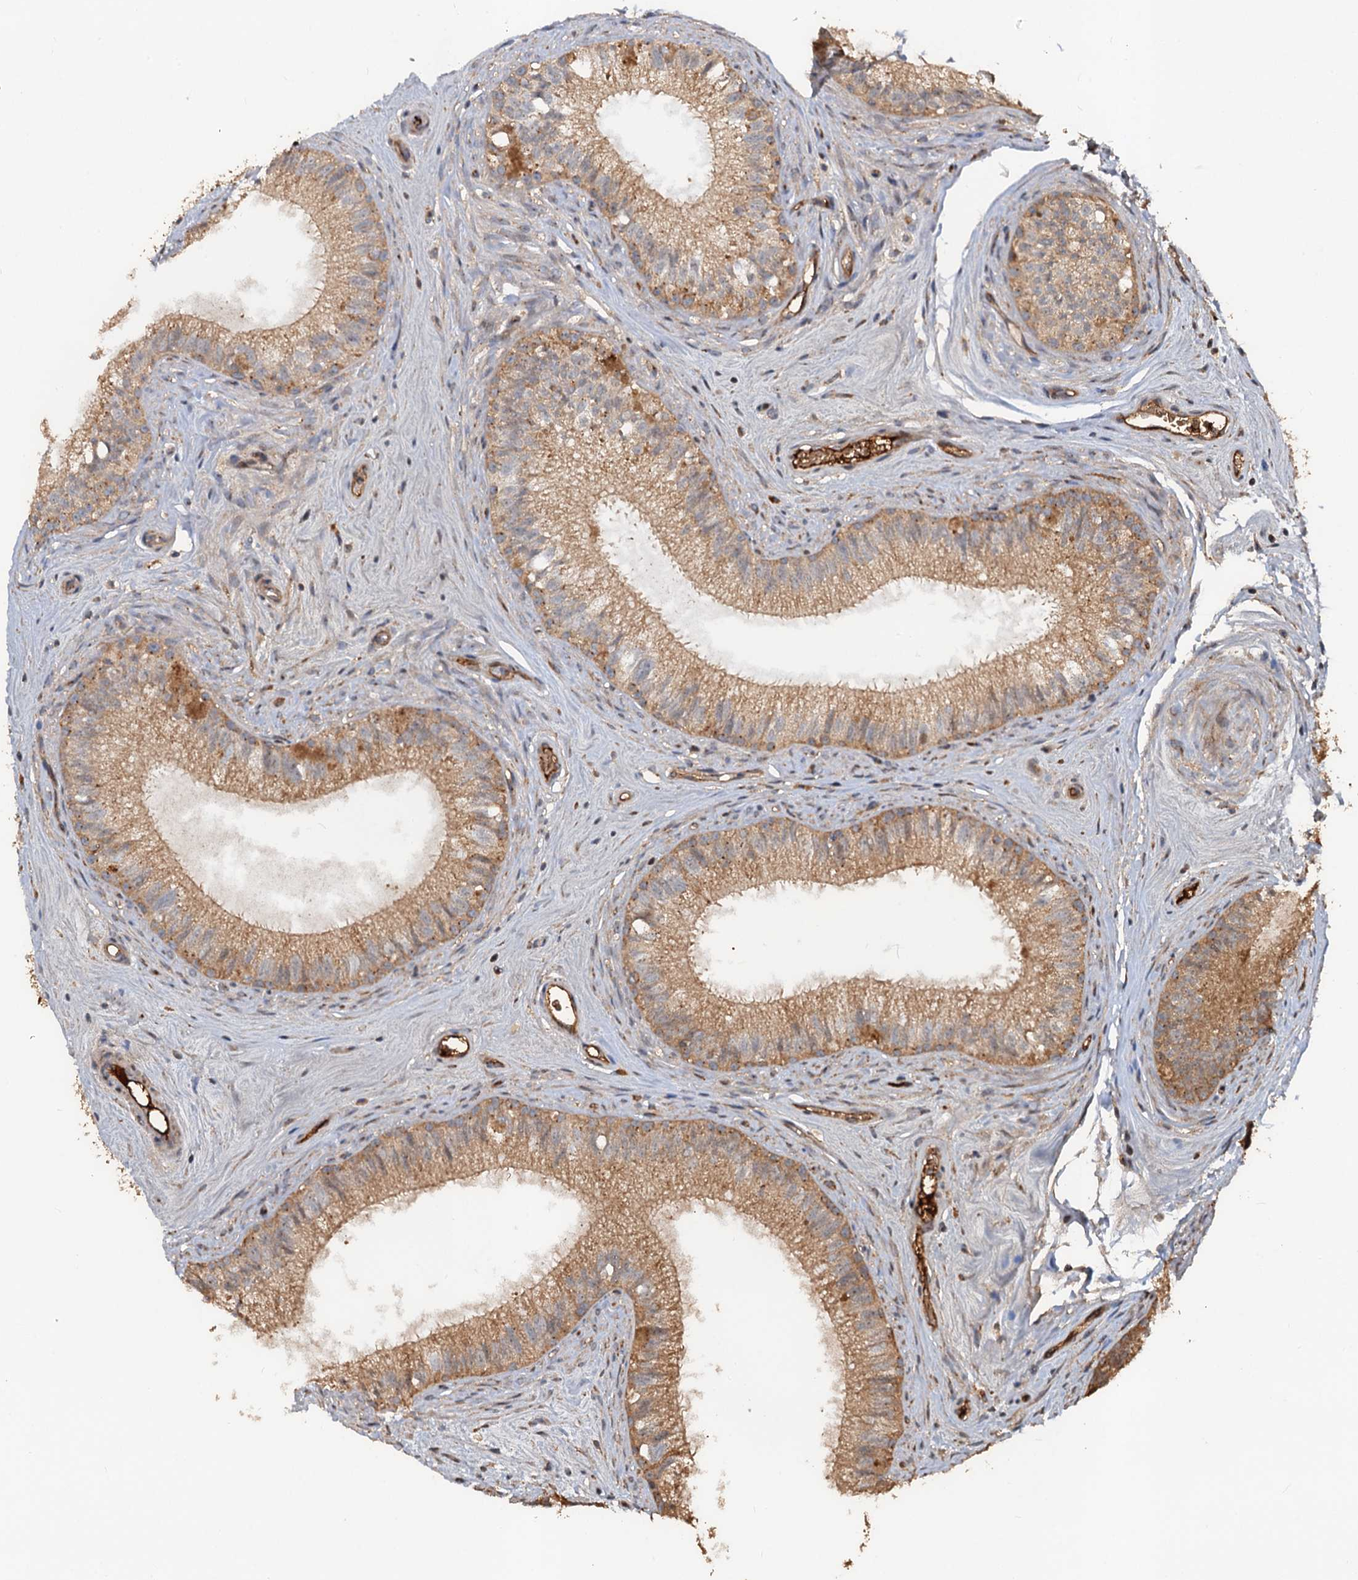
{"staining": {"intensity": "moderate", "quantity": ">75%", "location": "cytoplasmic/membranous"}, "tissue": "epididymis", "cell_type": "Glandular cells", "image_type": "normal", "snomed": [{"axis": "morphology", "description": "Normal tissue, NOS"}, {"axis": "topography", "description": "Epididymis"}], "caption": "Immunohistochemical staining of benign human epididymis exhibits >75% levels of moderate cytoplasmic/membranous protein positivity in approximately >75% of glandular cells.", "gene": "DEXI", "patient": {"sex": "male", "age": 71}}